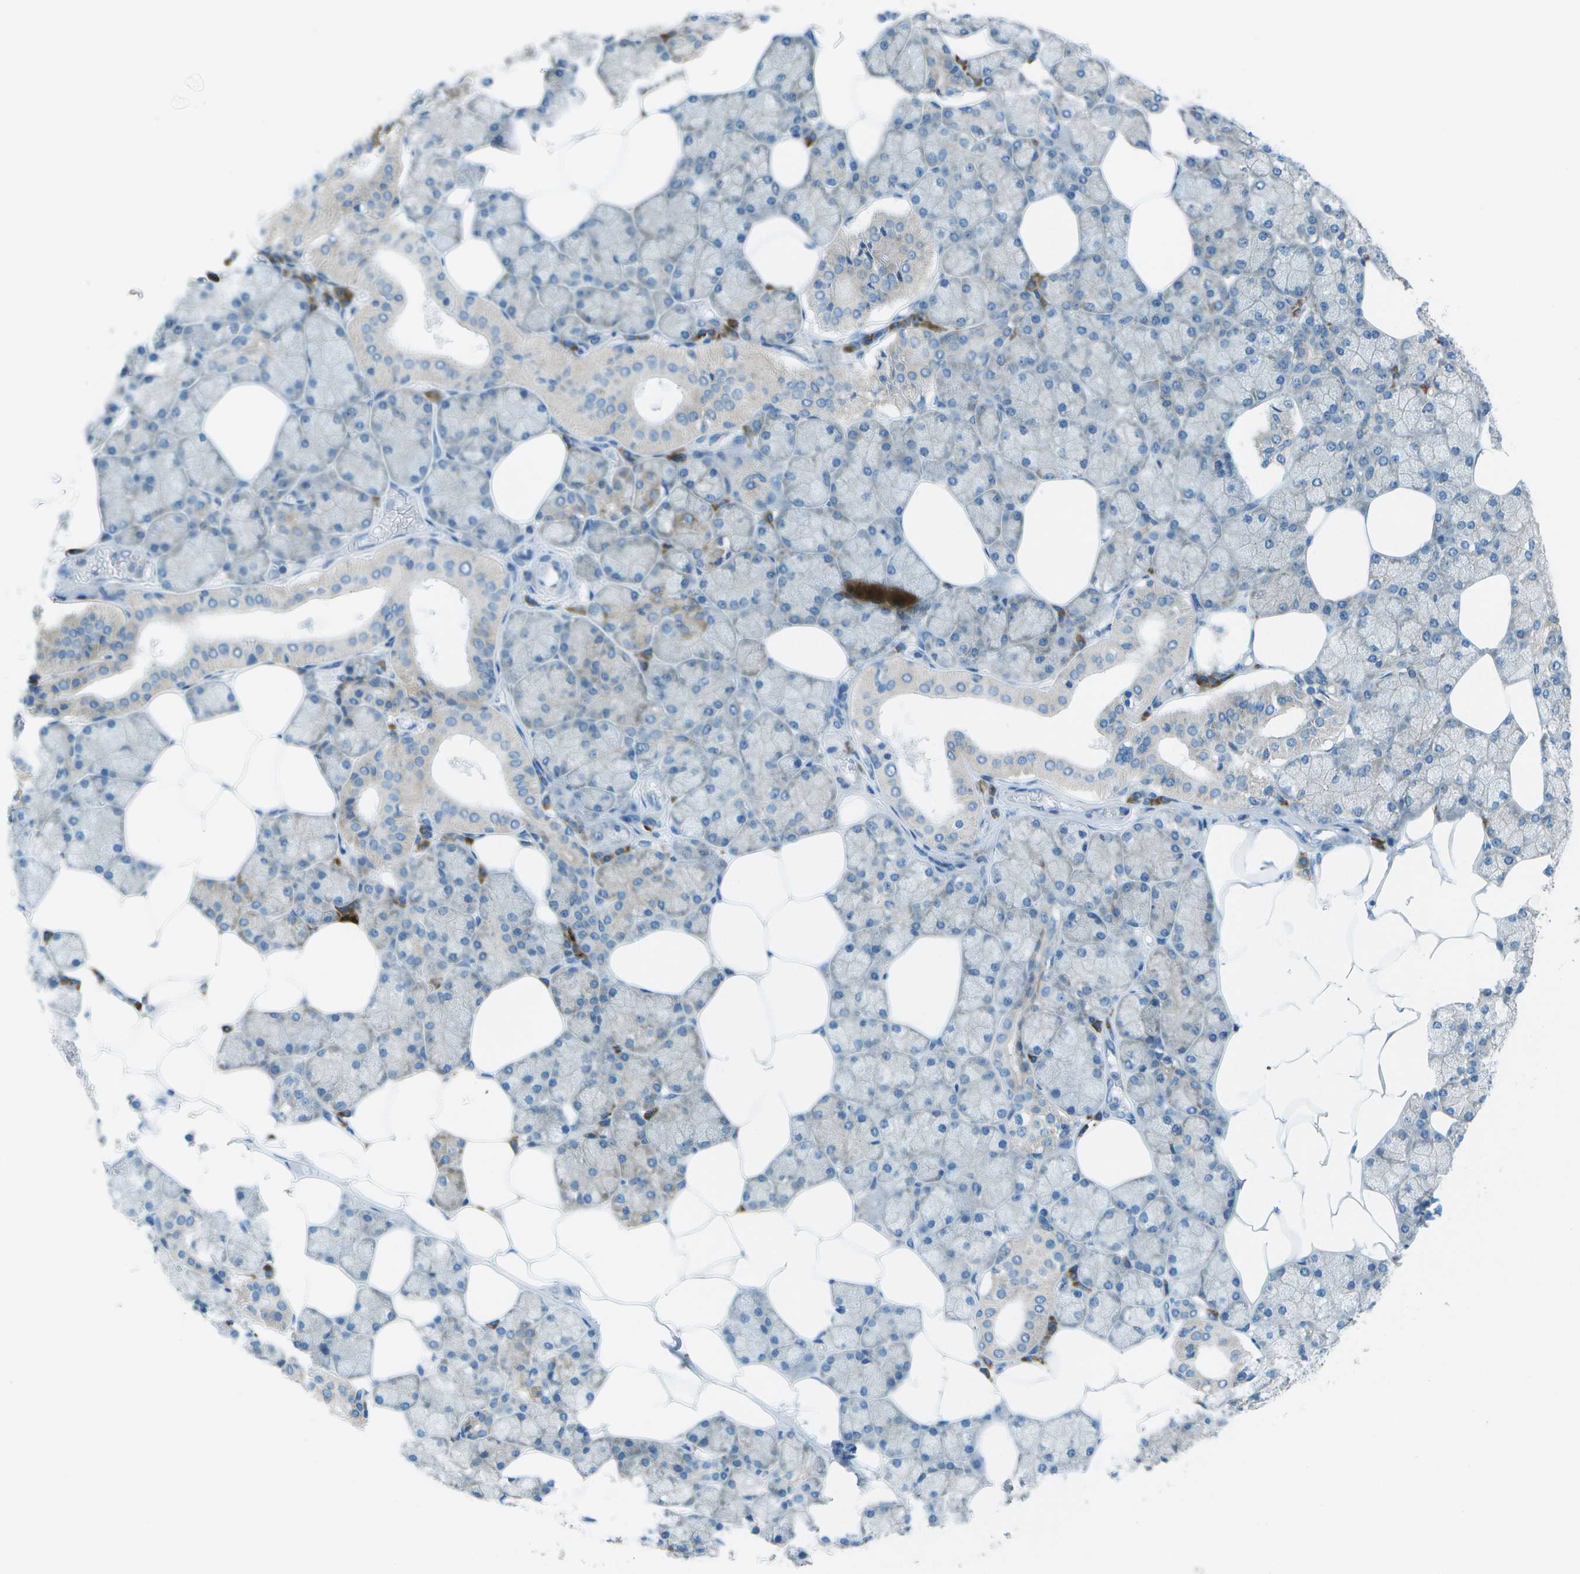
{"staining": {"intensity": "weak", "quantity": "25%-75%", "location": "cytoplasmic/membranous"}, "tissue": "salivary gland", "cell_type": "Glandular cells", "image_type": "normal", "snomed": [{"axis": "morphology", "description": "Normal tissue, NOS"}, {"axis": "topography", "description": "Salivary gland"}], "caption": "Immunohistochemistry (IHC) micrograph of benign salivary gland: human salivary gland stained using IHC displays low levels of weak protein expression localized specifically in the cytoplasmic/membranous of glandular cells, appearing as a cytoplasmic/membranous brown color.", "gene": "KCTD3", "patient": {"sex": "male", "age": 62}}